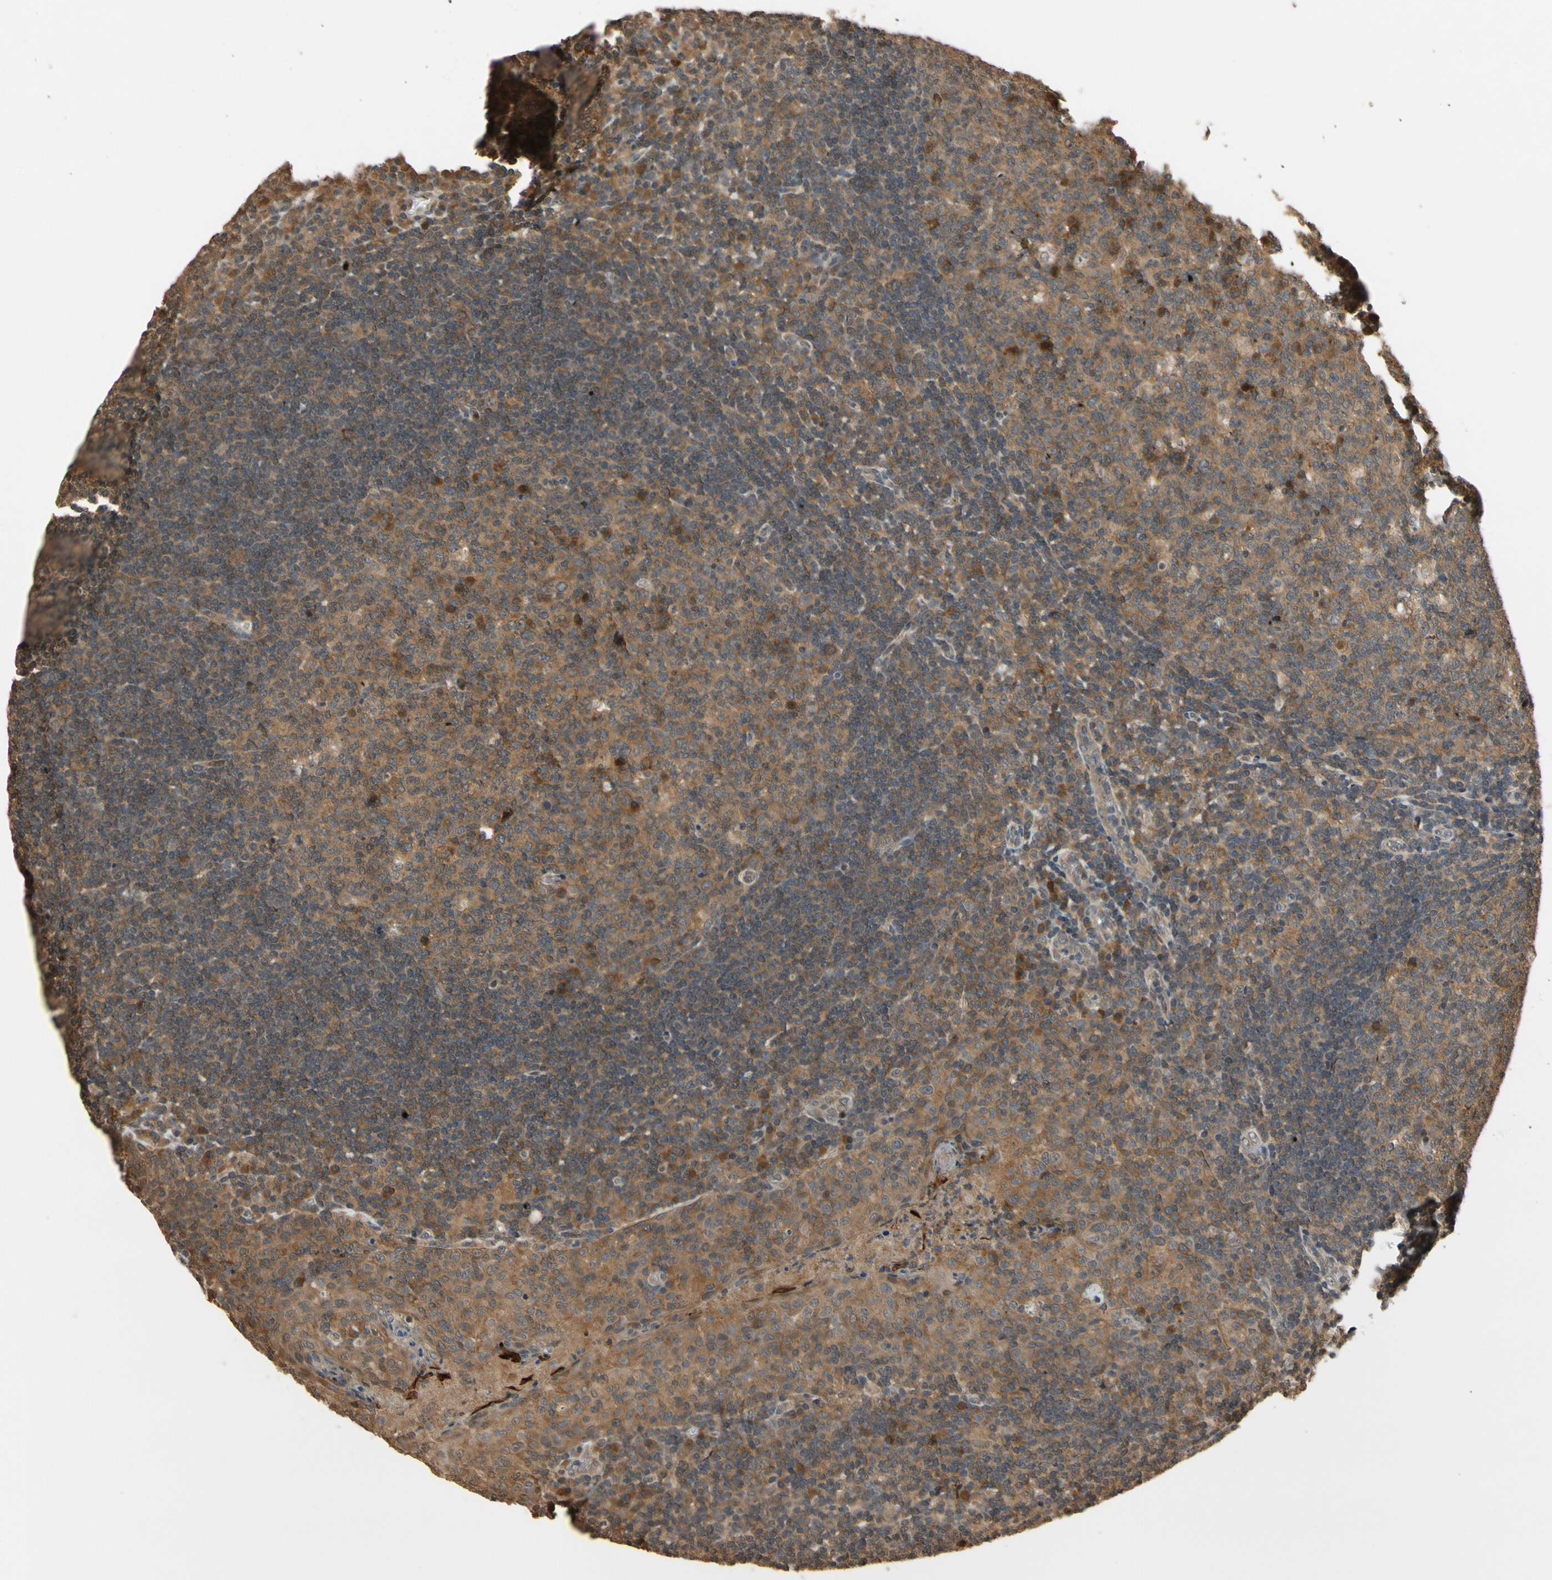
{"staining": {"intensity": "moderate", "quantity": ">75%", "location": "cytoplasmic/membranous"}, "tissue": "tonsil", "cell_type": "Germinal center cells", "image_type": "normal", "snomed": [{"axis": "morphology", "description": "Normal tissue, NOS"}, {"axis": "topography", "description": "Tonsil"}], "caption": "Protein expression analysis of benign human tonsil reveals moderate cytoplasmic/membranous staining in about >75% of germinal center cells. (Brightfield microscopy of DAB IHC at high magnification).", "gene": "TMEM230", "patient": {"sex": "male", "age": 17}}